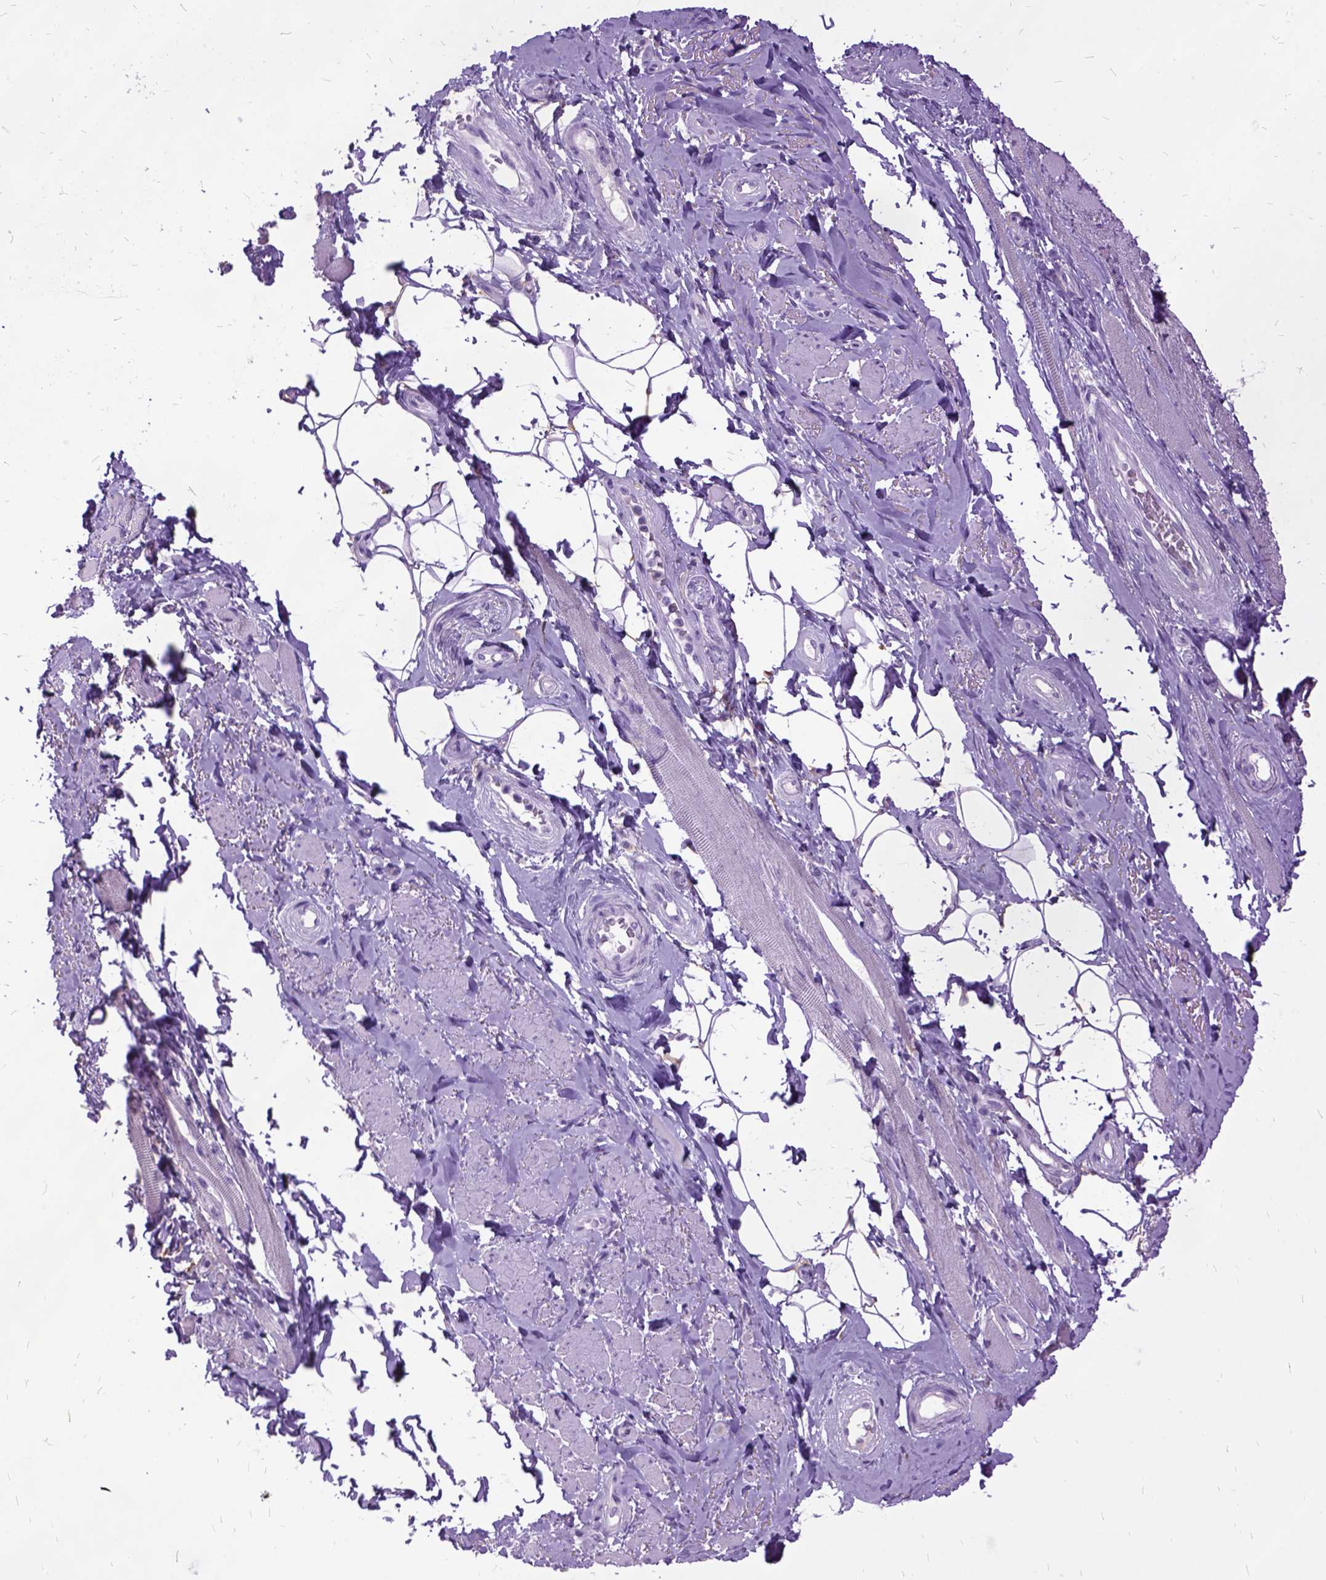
{"staining": {"intensity": "negative", "quantity": "none", "location": "none"}, "tissue": "adipose tissue", "cell_type": "Adipocytes", "image_type": "normal", "snomed": [{"axis": "morphology", "description": "Normal tissue, NOS"}, {"axis": "topography", "description": "Anal"}, {"axis": "topography", "description": "Peripheral nerve tissue"}], "caption": "Immunohistochemistry micrograph of benign adipose tissue stained for a protein (brown), which displays no positivity in adipocytes.", "gene": "MME", "patient": {"sex": "male", "age": 53}}